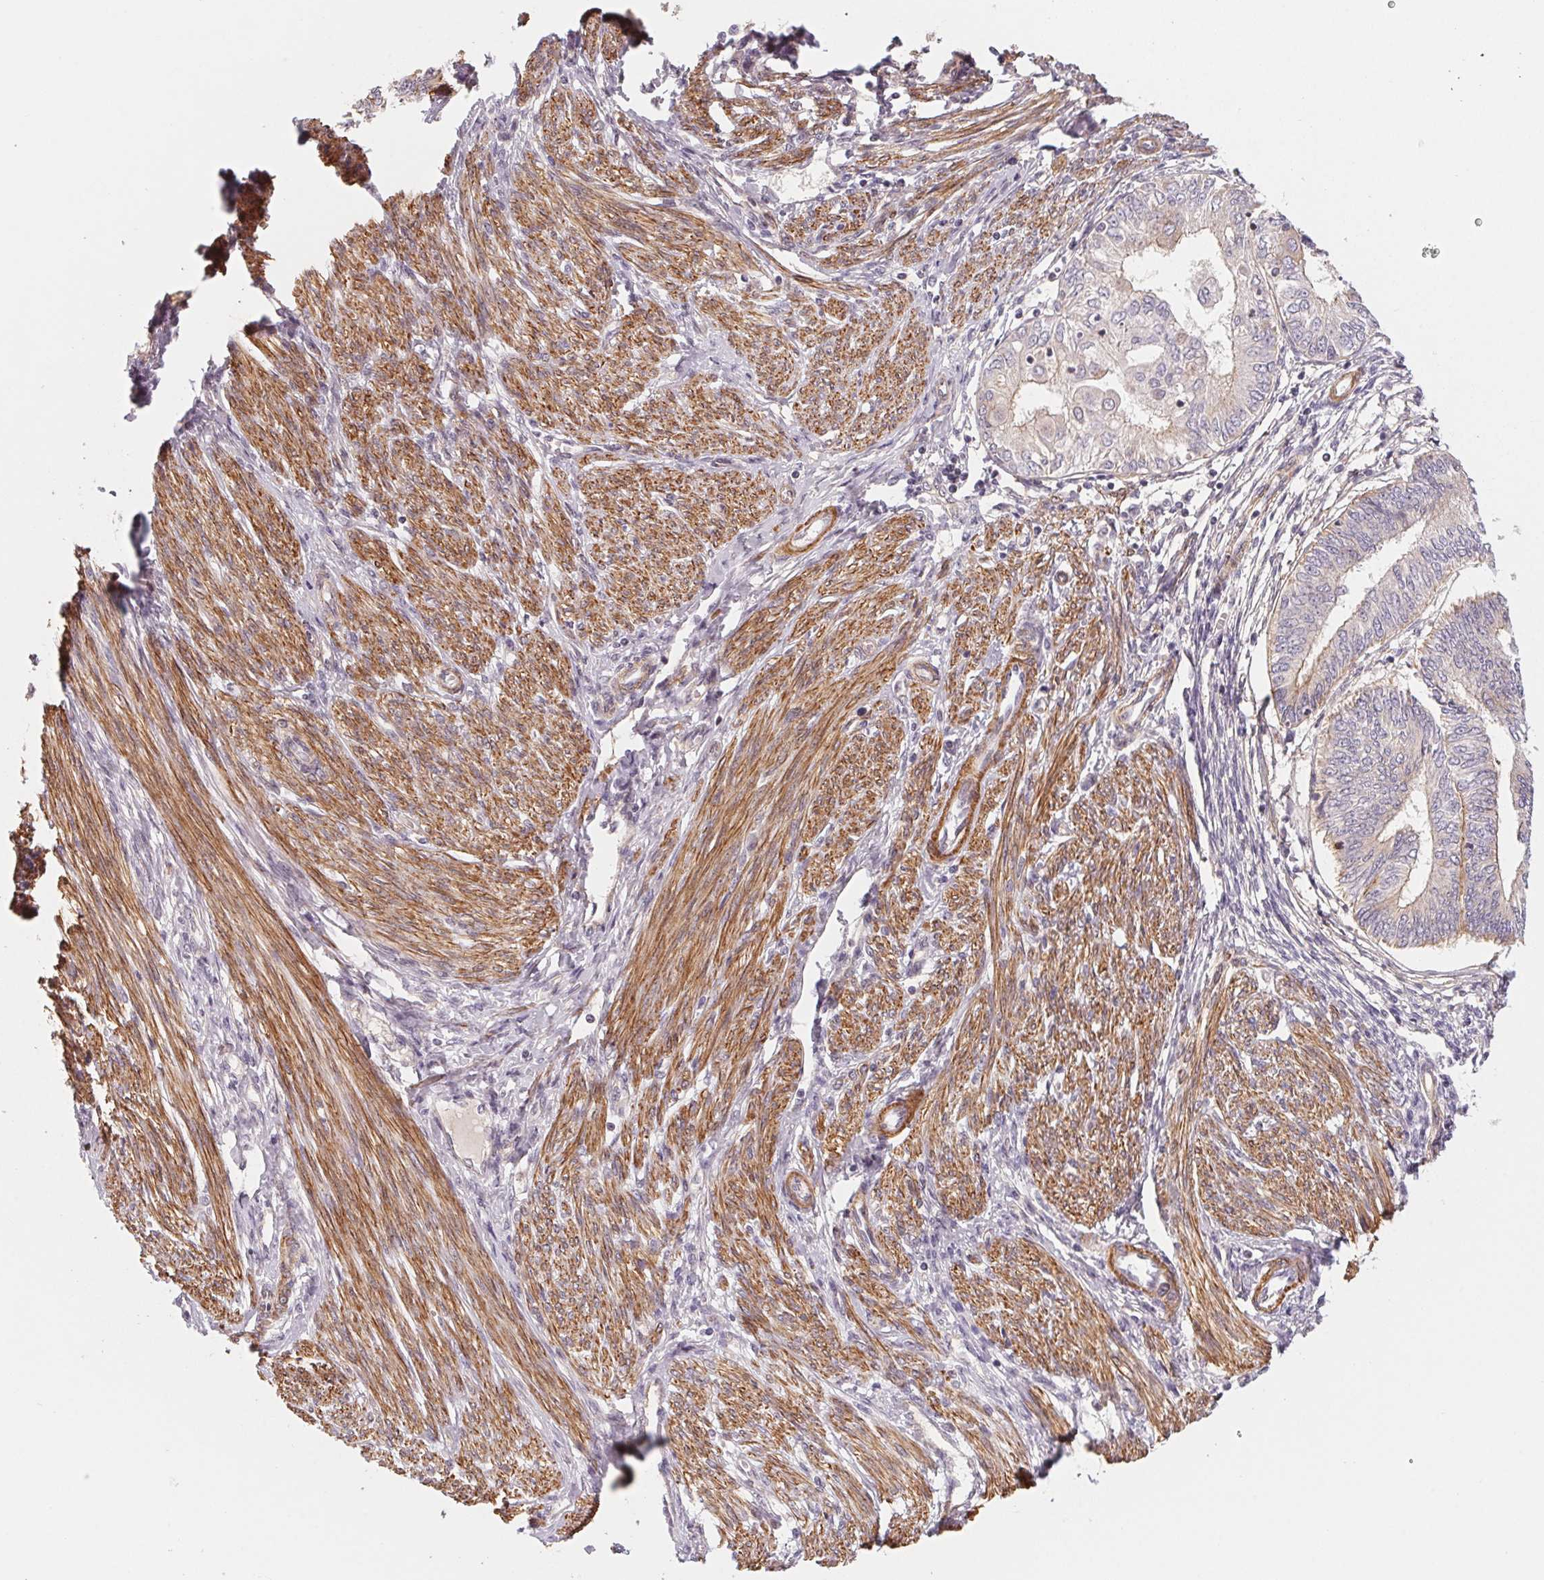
{"staining": {"intensity": "weak", "quantity": "<25%", "location": "cytoplasmic/membranous"}, "tissue": "endometrial cancer", "cell_type": "Tumor cells", "image_type": "cancer", "snomed": [{"axis": "morphology", "description": "Adenocarcinoma, NOS"}, {"axis": "topography", "description": "Endometrium"}], "caption": "Immunohistochemical staining of human adenocarcinoma (endometrial) shows no significant staining in tumor cells.", "gene": "CCDC112", "patient": {"sex": "female", "age": 68}}